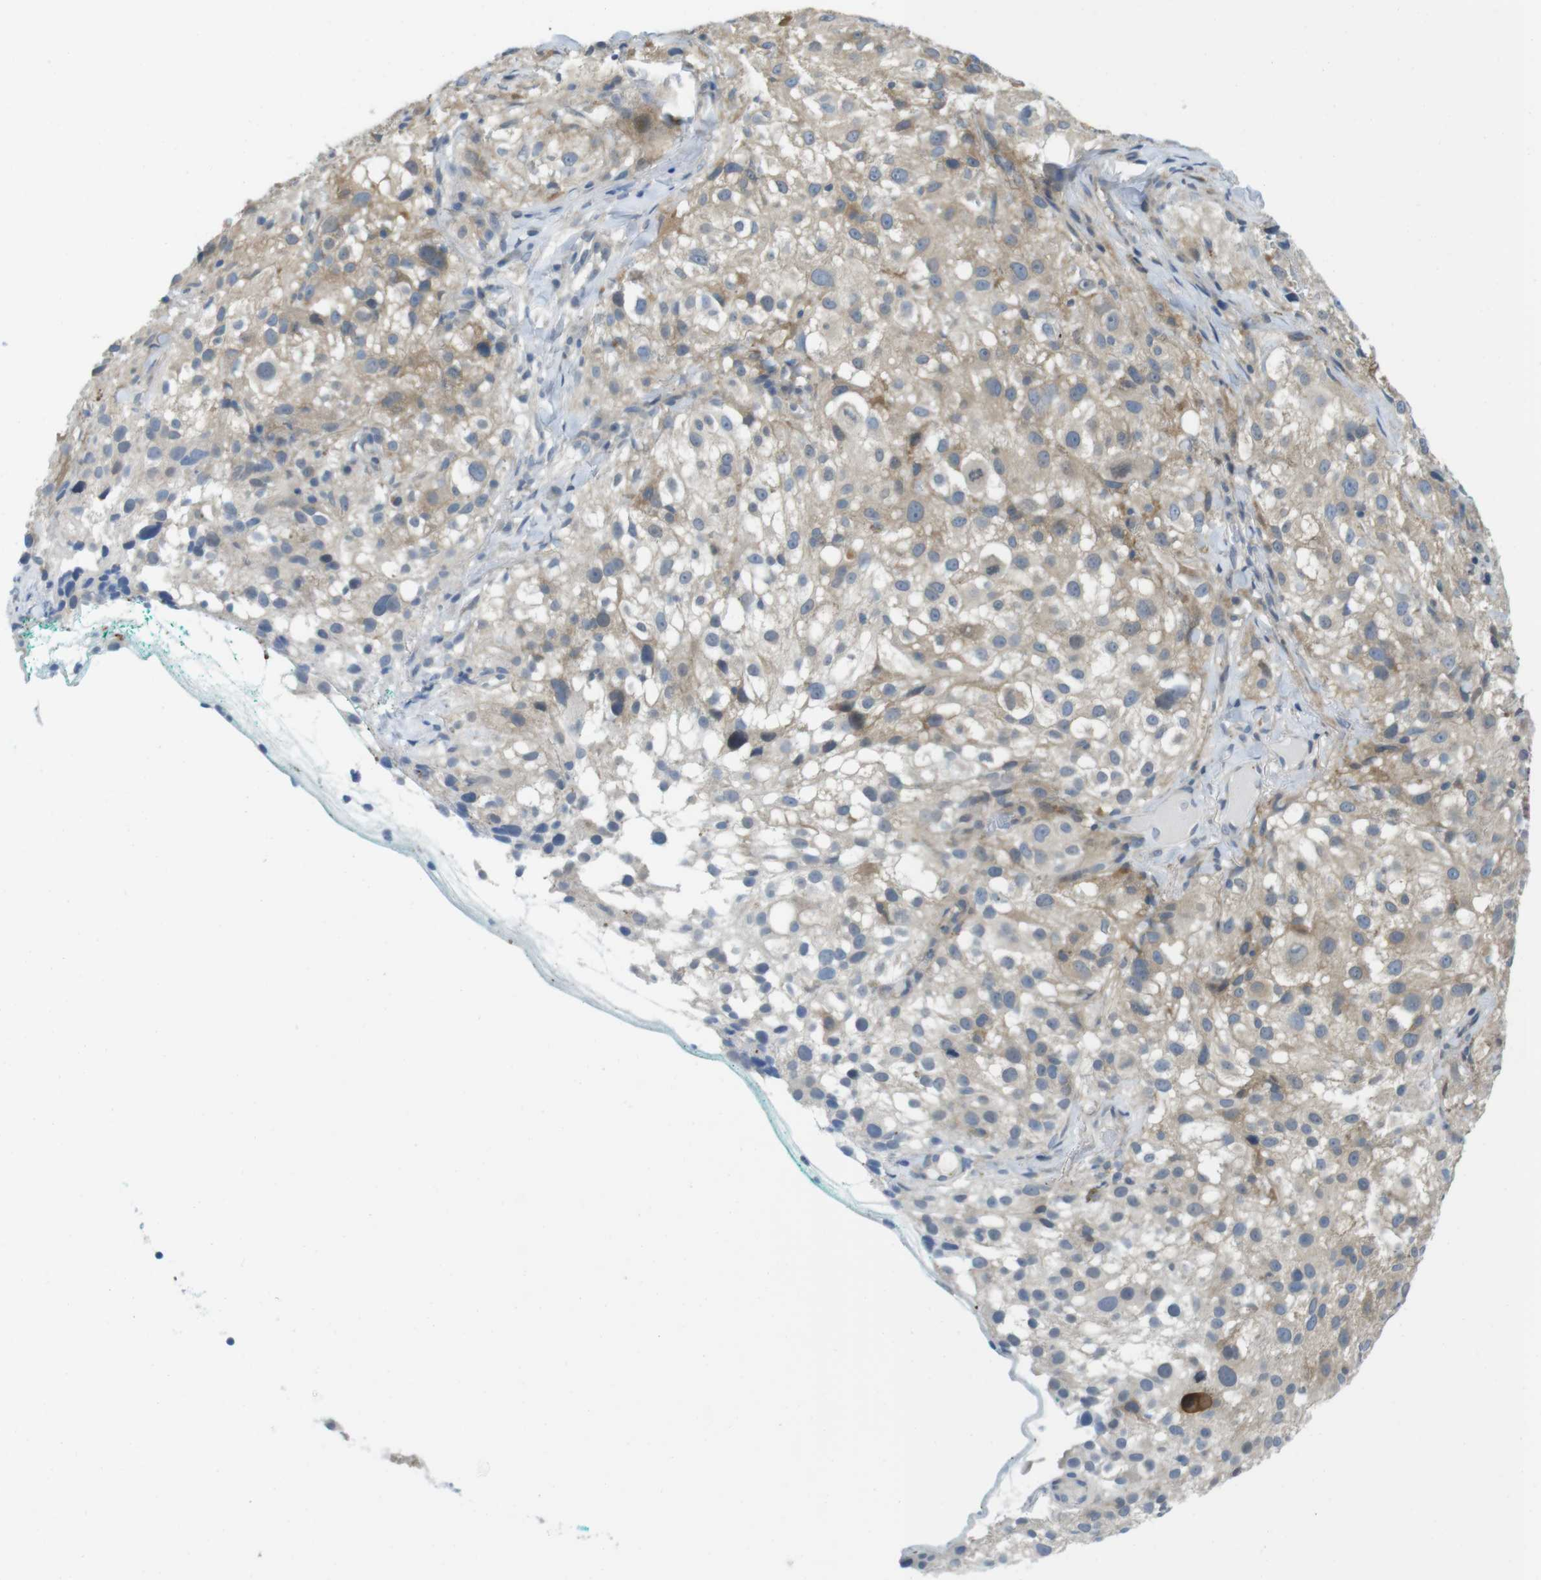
{"staining": {"intensity": "weak", "quantity": ">75%", "location": "cytoplasmic/membranous"}, "tissue": "melanoma", "cell_type": "Tumor cells", "image_type": "cancer", "snomed": [{"axis": "morphology", "description": "Necrosis, NOS"}, {"axis": "morphology", "description": "Malignant melanoma, NOS"}, {"axis": "topography", "description": "Skin"}], "caption": "There is low levels of weak cytoplasmic/membranous staining in tumor cells of malignant melanoma, as demonstrated by immunohistochemical staining (brown color).", "gene": "CASP2", "patient": {"sex": "female", "age": 87}}